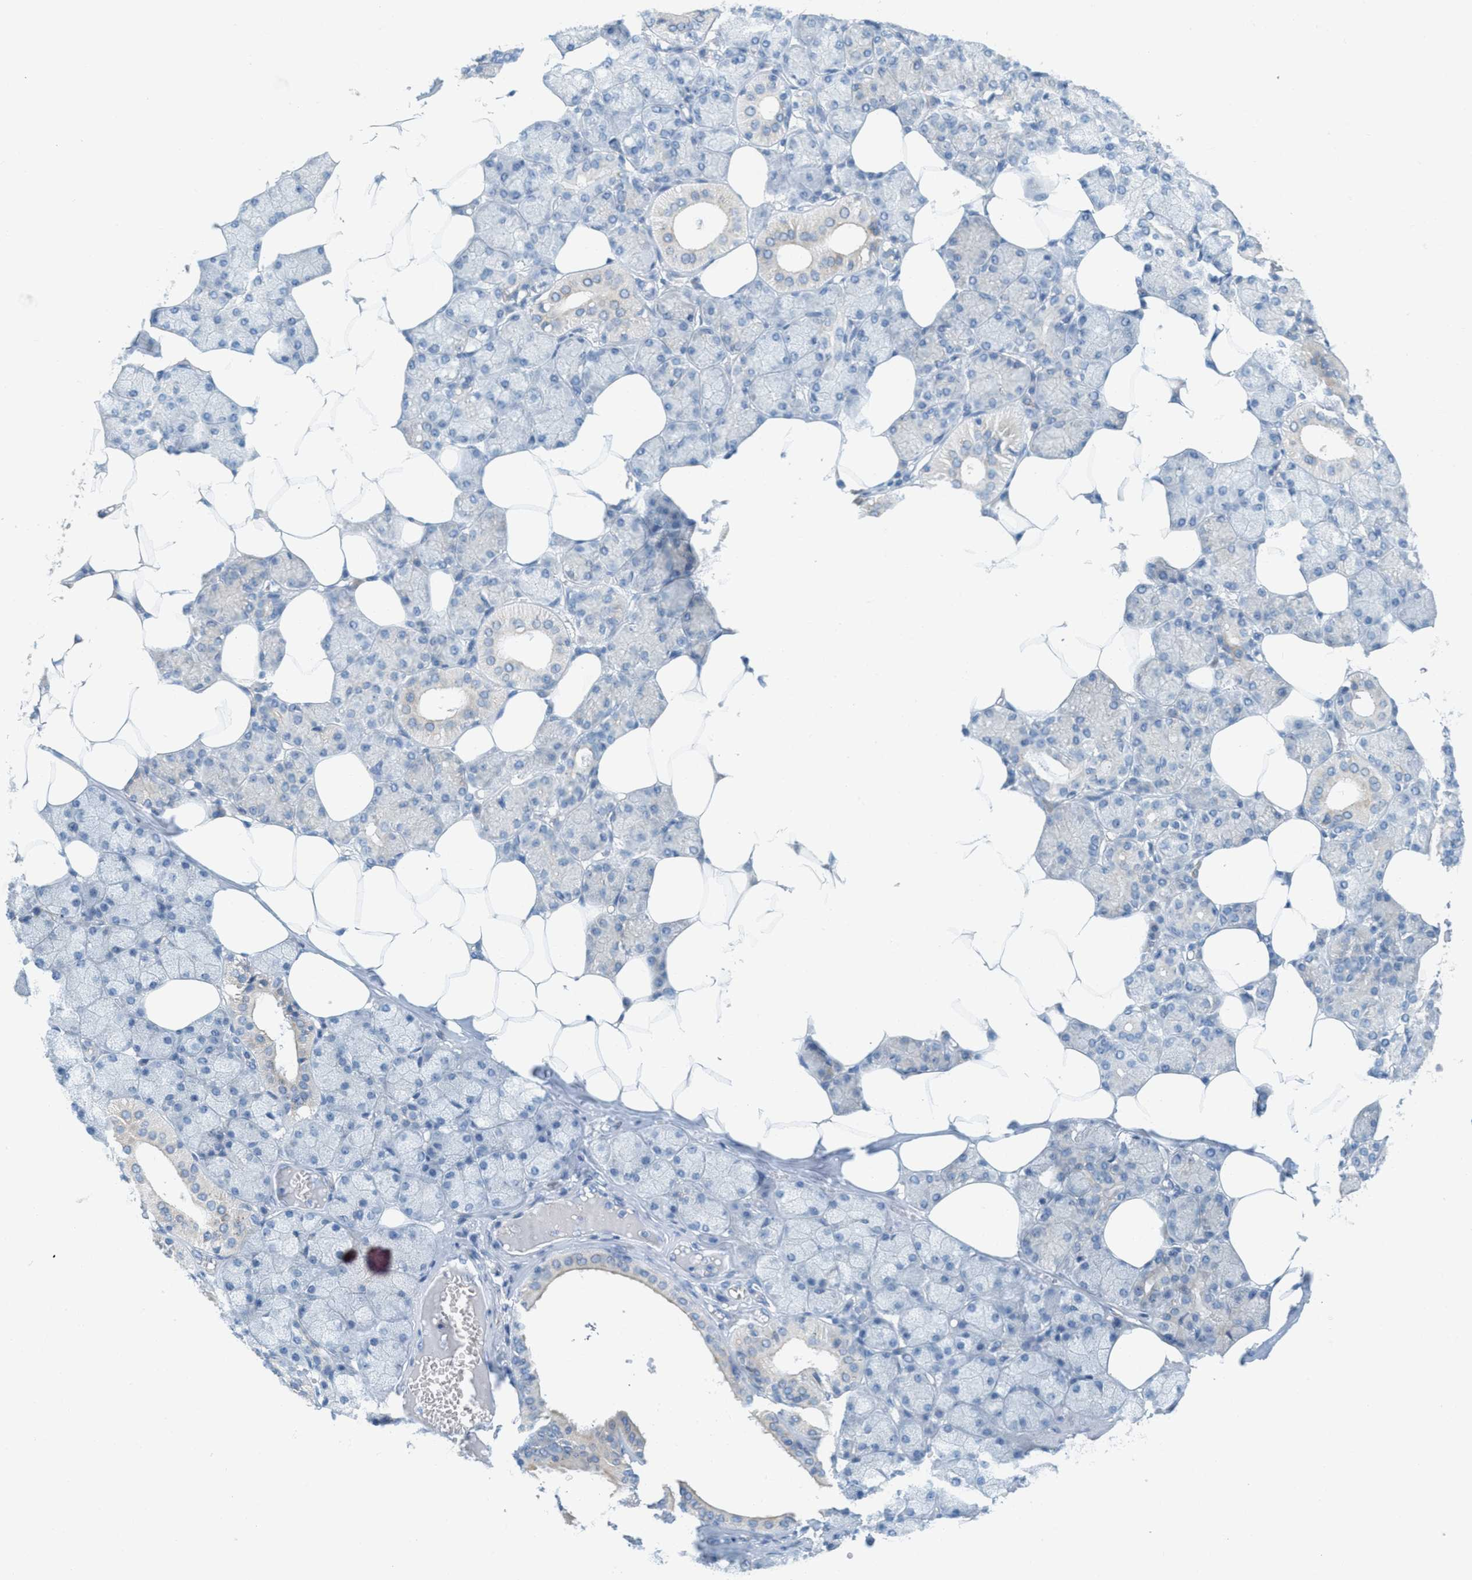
{"staining": {"intensity": "weak", "quantity": "<25%", "location": "cytoplasmic/membranous"}, "tissue": "salivary gland", "cell_type": "Glandular cells", "image_type": "normal", "snomed": [{"axis": "morphology", "description": "Normal tissue, NOS"}, {"axis": "topography", "description": "Salivary gland"}], "caption": "Glandular cells are negative for brown protein staining in unremarkable salivary gland. The staining is performed using DAB (3,3'-diaminobenzidine) brown chromogen with nuclei counter-stained in using hematoxylin.", "gene": "TEX264", "patient": {"sex": "male", "age": 62}}